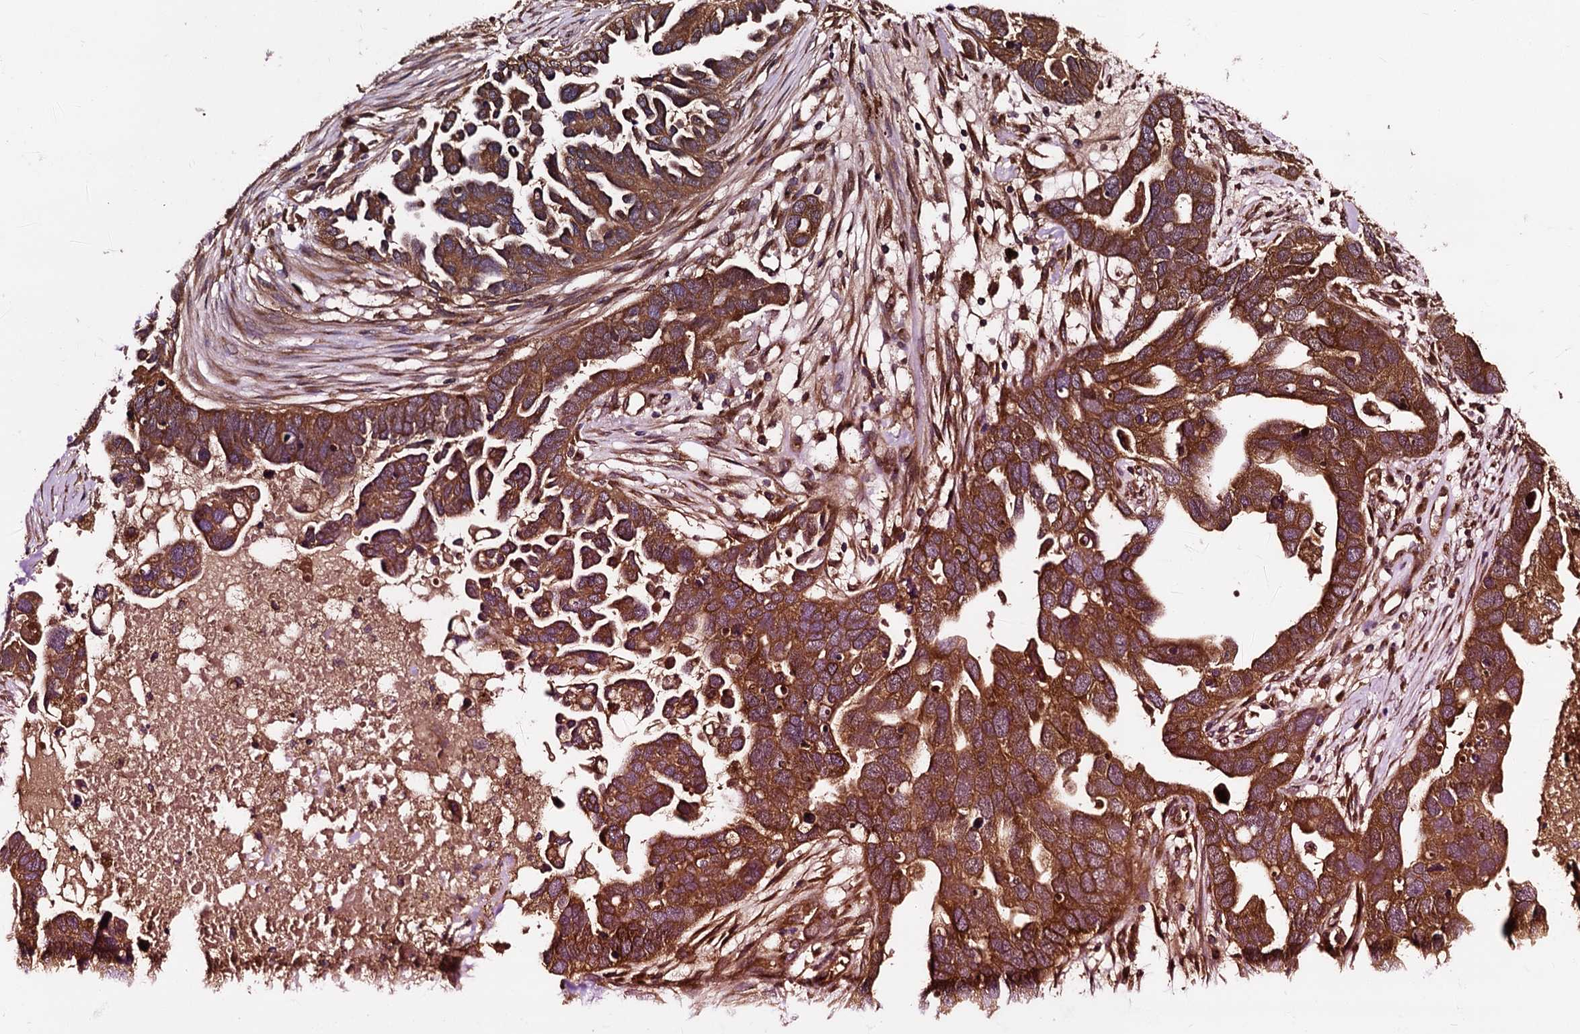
{"staining": {"intensity": "strong", "quantity": ">75%", "location": "cytoplasmic/membranous"}, "tissue": "ovarian cancer", "cell_type": "Tumor cells", "image_type": "cancer", "snomed": [{"axis": "morphology", "description": "Cystadenocarcinoma, serous, NOS"}, {"axis": "topography", "description": "Ovary"}], "caption": "Immunohistochemical staining of human ovarian cancer (serous cystadenocarcinoma) displays high levels of strong cytoplasmic/membranous protein staining in about >75% of tumor cells. Using DAB (brown) and hematoxylin (blue) stains, captured at high magnification using brightfield microscopy.", "gene": "PEX5", "patient": {"sex": "female", "age": 54}}